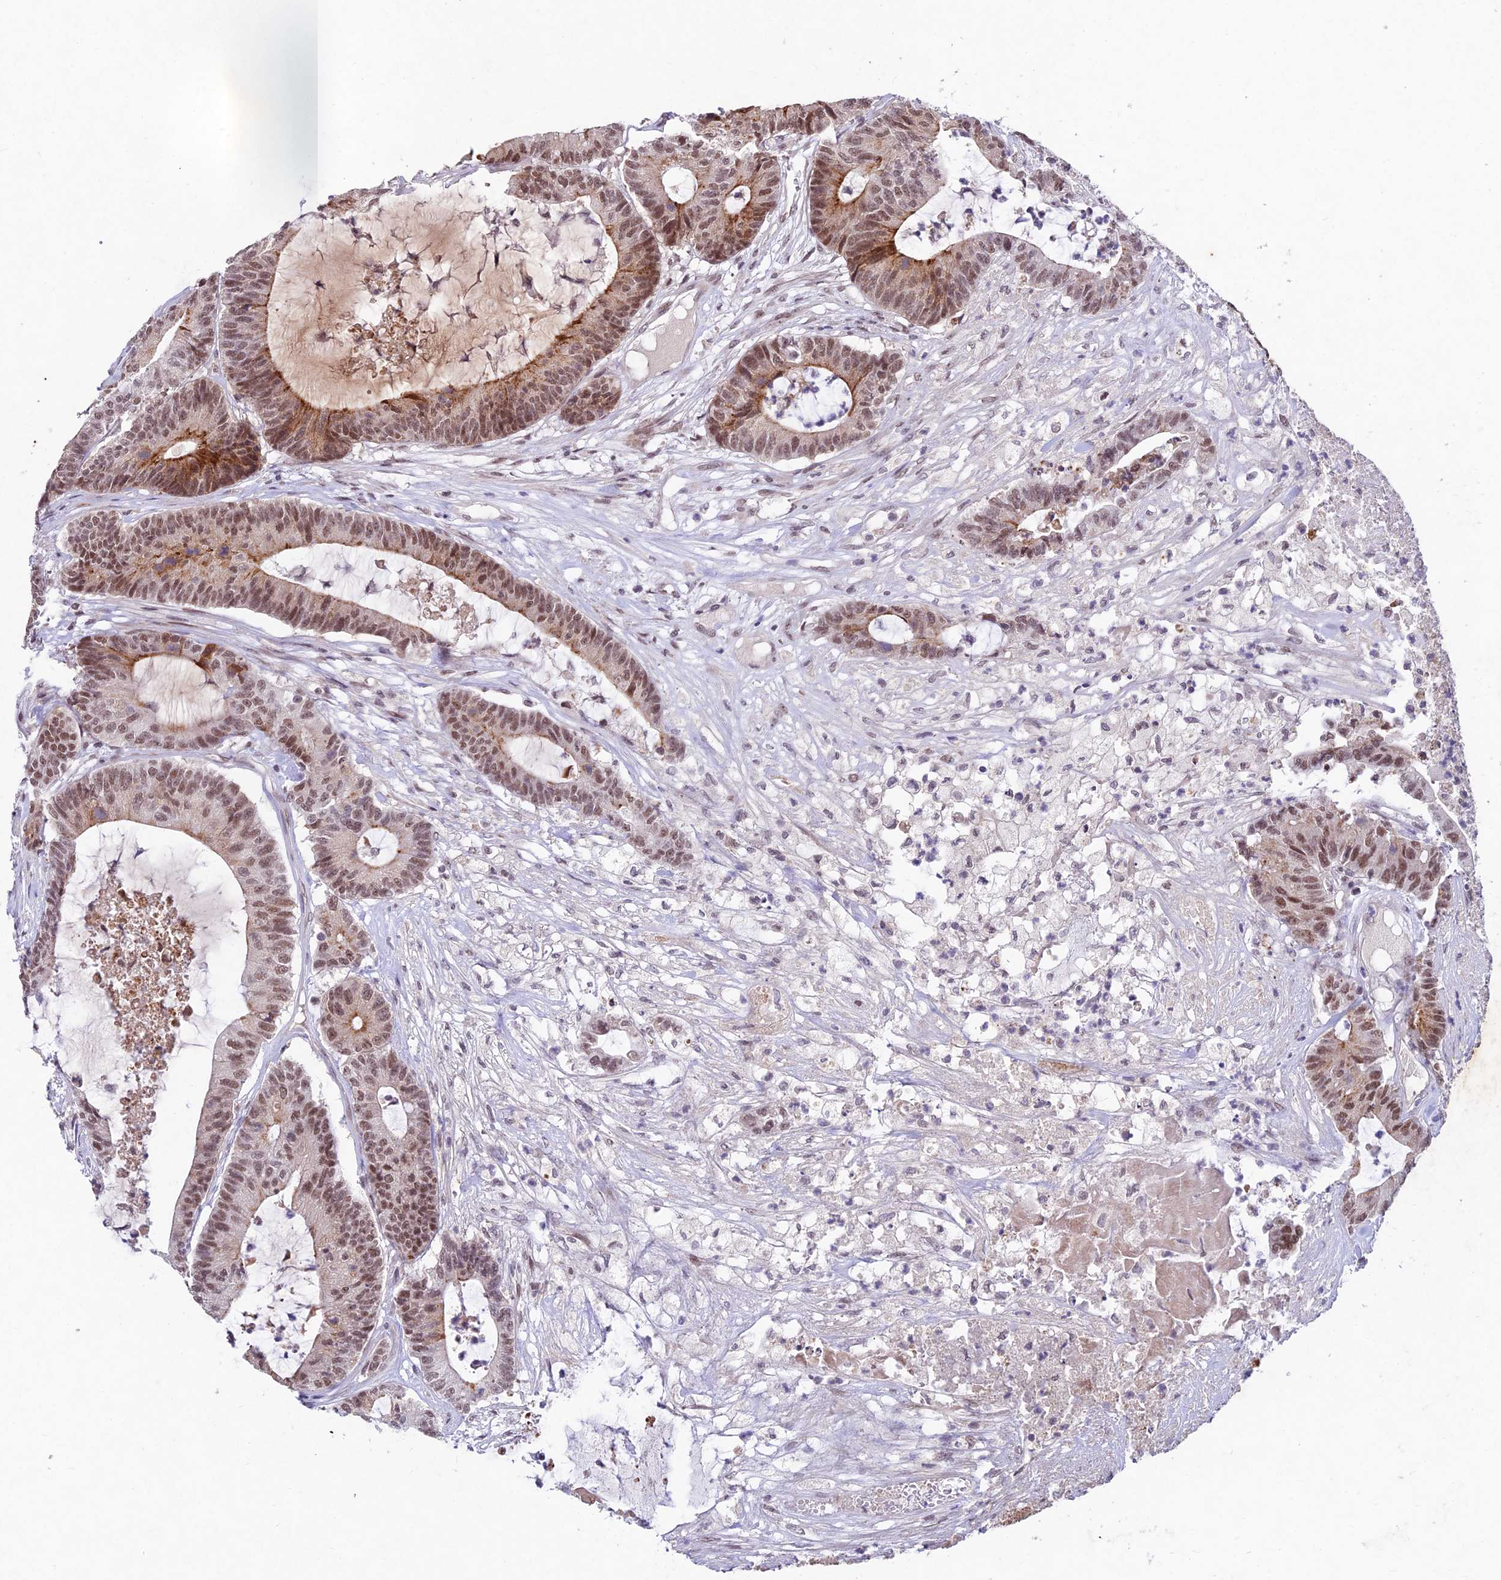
{"staining": {"intensity": "moderate", "quantity": ">75%", "location": "cytoplasmic/membranous,nuclear"}, "tissue": "colorectal cancer", "cell_type": "Tumor cells", "image_type": "cancer", "snomed": [{"axis": "morphology", "description": "Adenocarcinoma, NOS"}, {"axis": "topography", "description": "Colon"}], "caption": "A photomicrograph of human colorectal cancer (adenocarcinoma) stained for a protein shows moderate cytoplasmic/membranous and nuclear brown staining in tumor cells.", "gene": "RAVER1", "patient": {"sex": "female", "age": 84}}